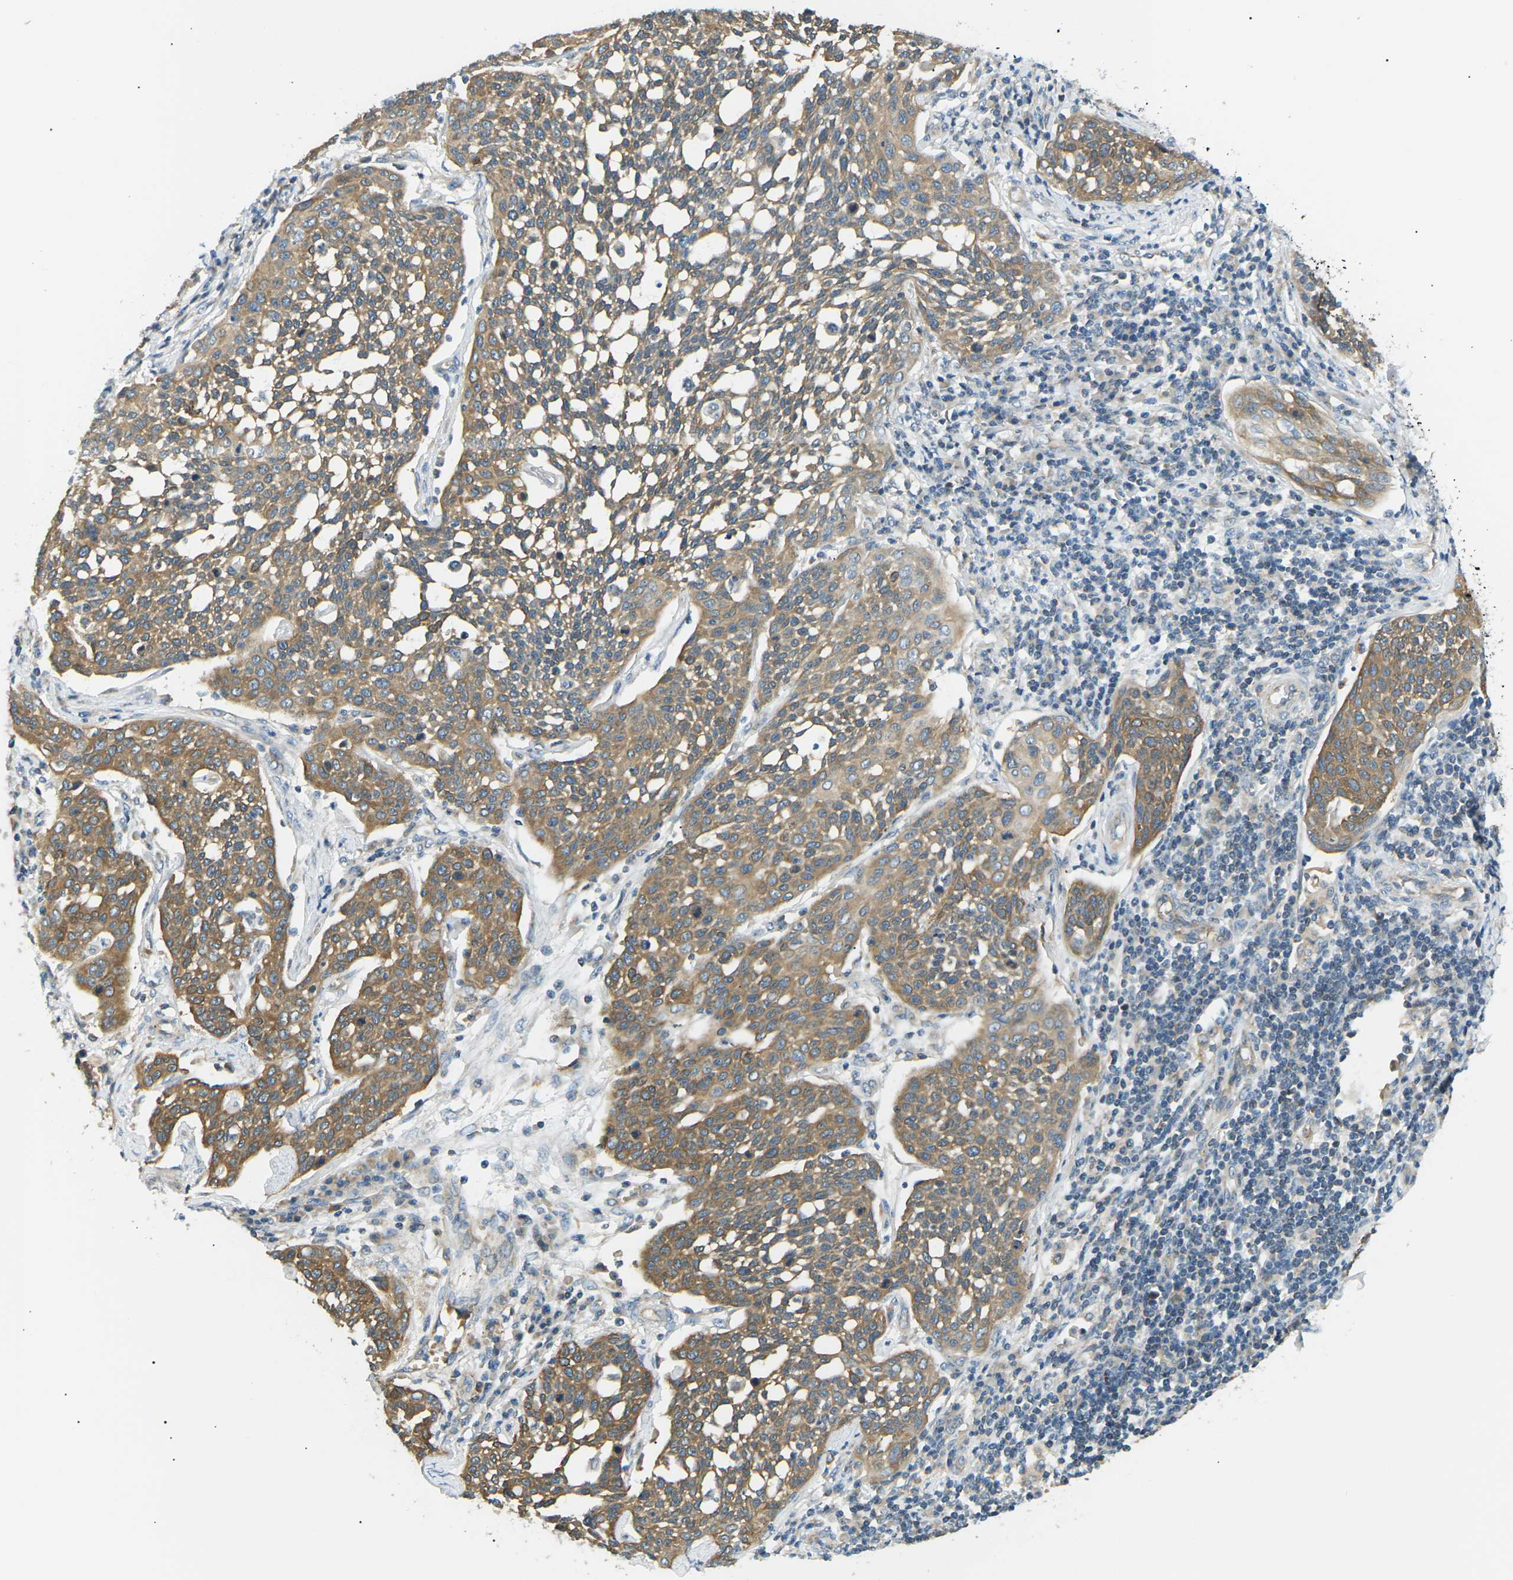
{"staining": {"intensity": "moderate", "quantity": ">75%", "location": "cytoplasmic/membranous"}, "tissue": "cervical cancer", "cell_type": "Tumor cells", "image_type": "cancer", "snomed": [{"axis": "morphology", "description": "Squamous cell carcinoma, NOS"}, {"axis": "topography", "description": "Cervix"}], "caption": "Immunohistochemistry (IHC) photomicrograph of neoplastic tissue: cervical cancer stained using IHC exhibits medium levels of moderate protein expression localized specifically in the cytoplasmic/membranous of tumor cells, appearing as a cytoplasmic/membranous brown color.", "gene": "TBC1D8", "patient": {"sex": "female", "age": 34}}